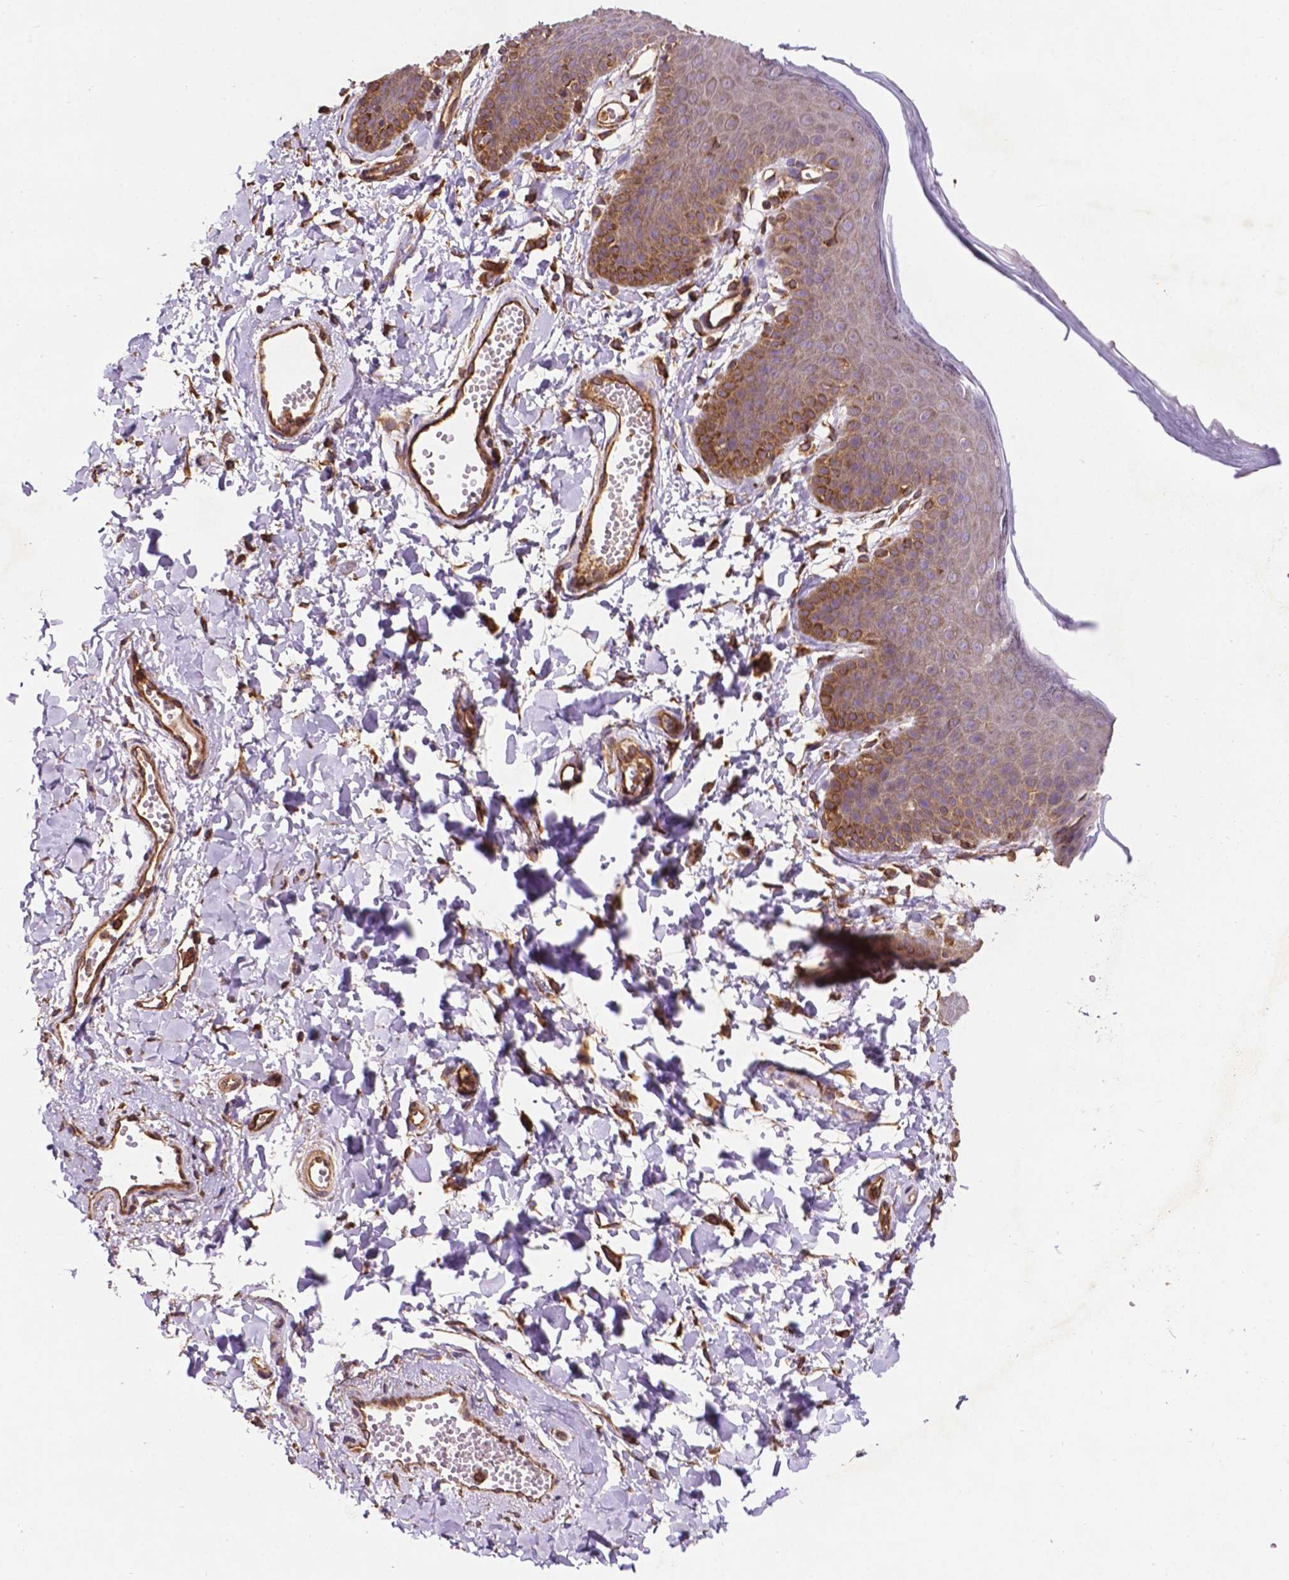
{"staining": {"intensity": "moderate", "quantity": "<25%", "location": "cytoplasmic/membranous"}, "tissue": "skin", "cell_type": "Epidermal cells", "image_type": "normal", "snomed": [{"axis": "morphology", "description": "Normal tissue, NOS"}, {"axis": "topography", "description": "Anal"}], "caption": "Immunohistochemical staining of normal human skin demonstrates moderate cytoplasmic/membranous protein staining in approximately <25% of epidermal cells. (IHC, brightfield microscopy, high magnification).", "gene": "CCDC71L", "patient": {"sex": "male", "age": 53}}